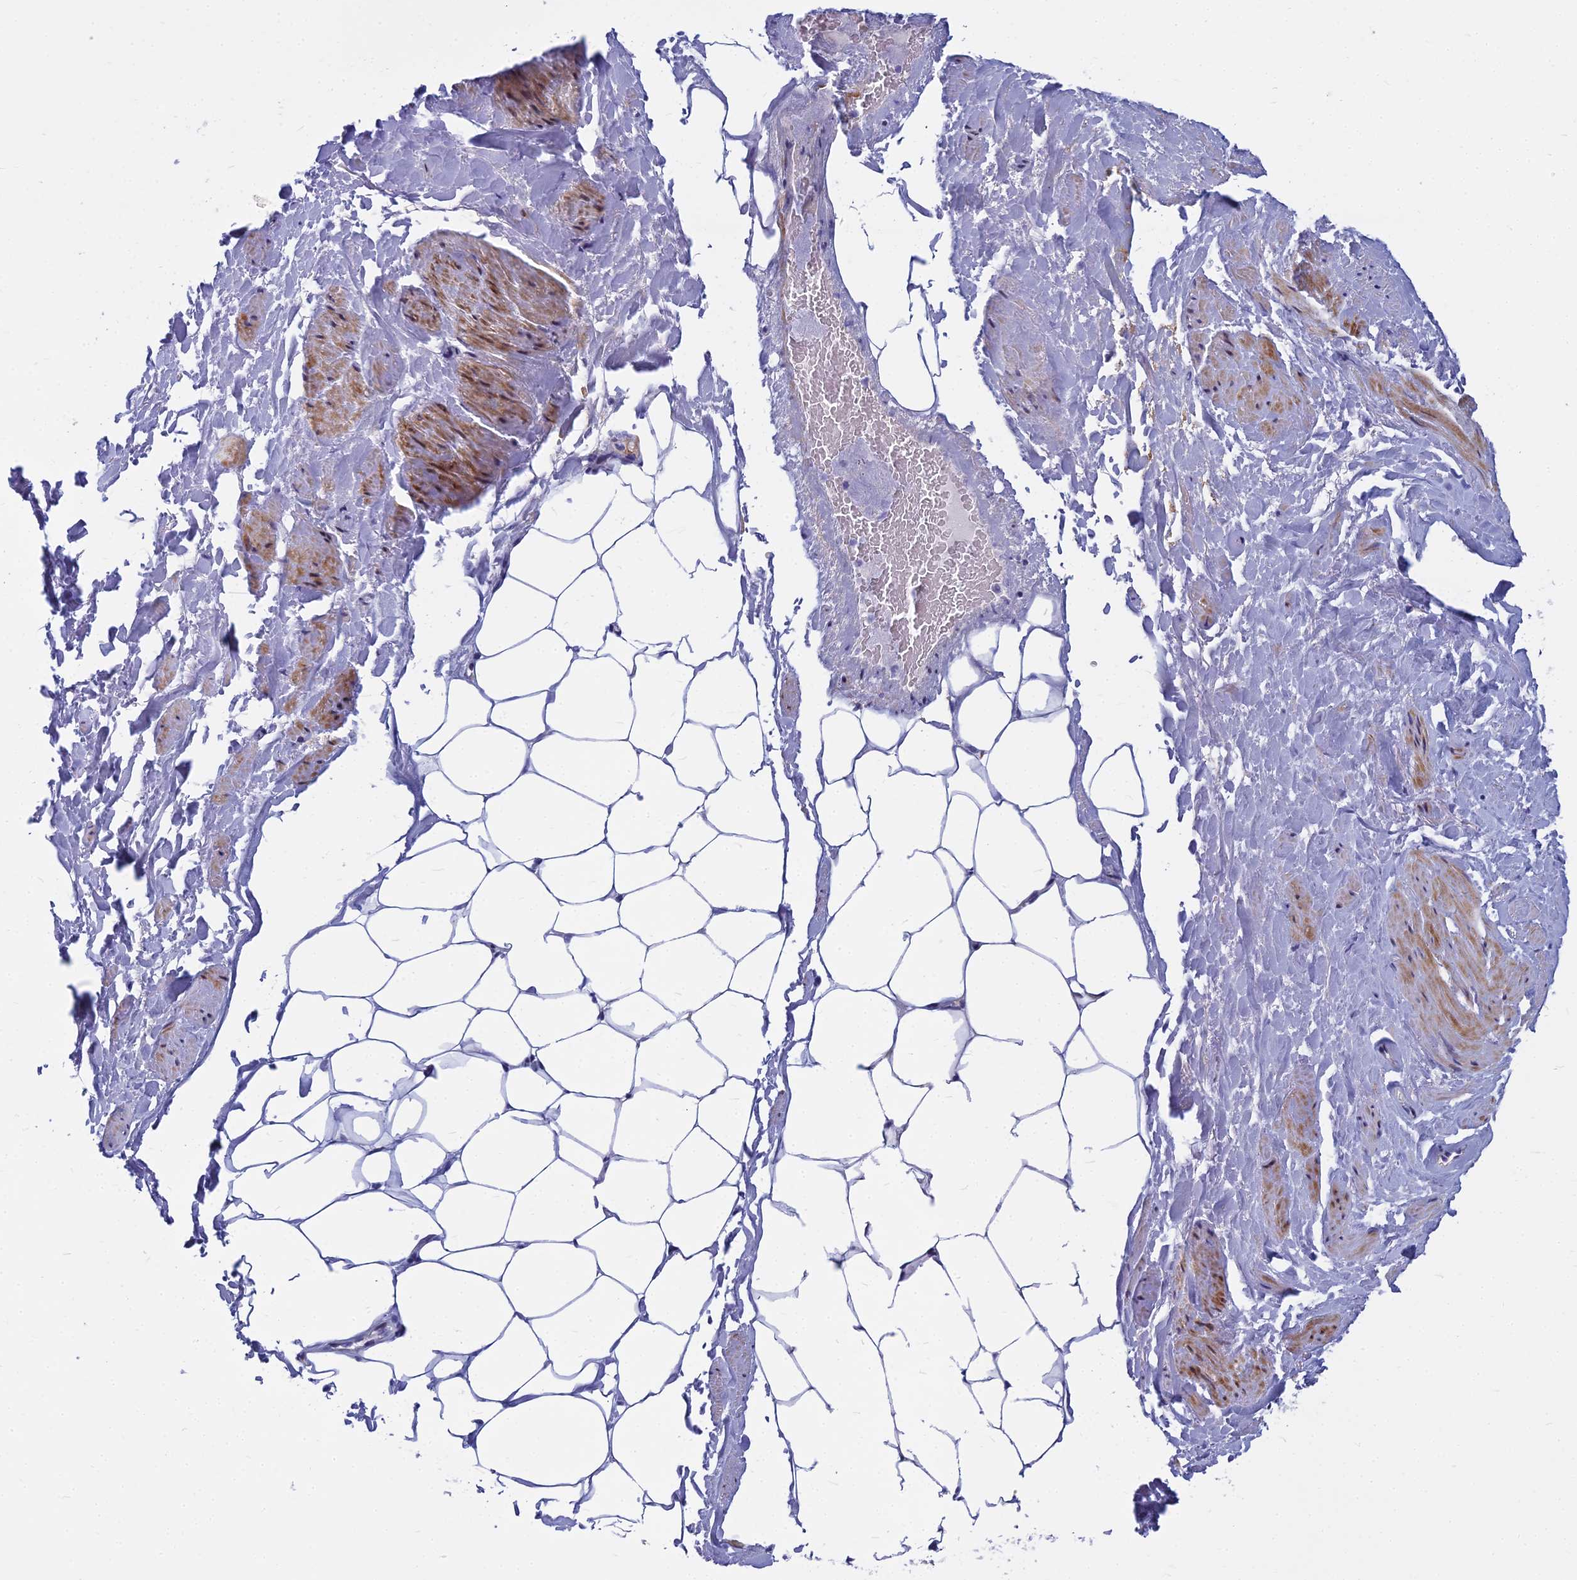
{"staining": {"intensity": "negative", "quantity": "none", "location": "none"}, "tissue": "adipose tissue", "cell_type": "Adipocytes", "image_type": "normal", "snomed": [{"axis": "morphology", "description": "Normal tissue, NOS"}, {"axis": "morphology", "description": "Adenocarcinoma, Low grade"}, {"axis": "topography", "description": "Prostate"}, {"axis": "topography", "description": "Peripheral nerve tissue"}], "caption": "Adipocytes are negative for protein expression in normal human adipose tissue.", "gene": "MYBPC2", "patient": {"sex": "male", "age": 63}}